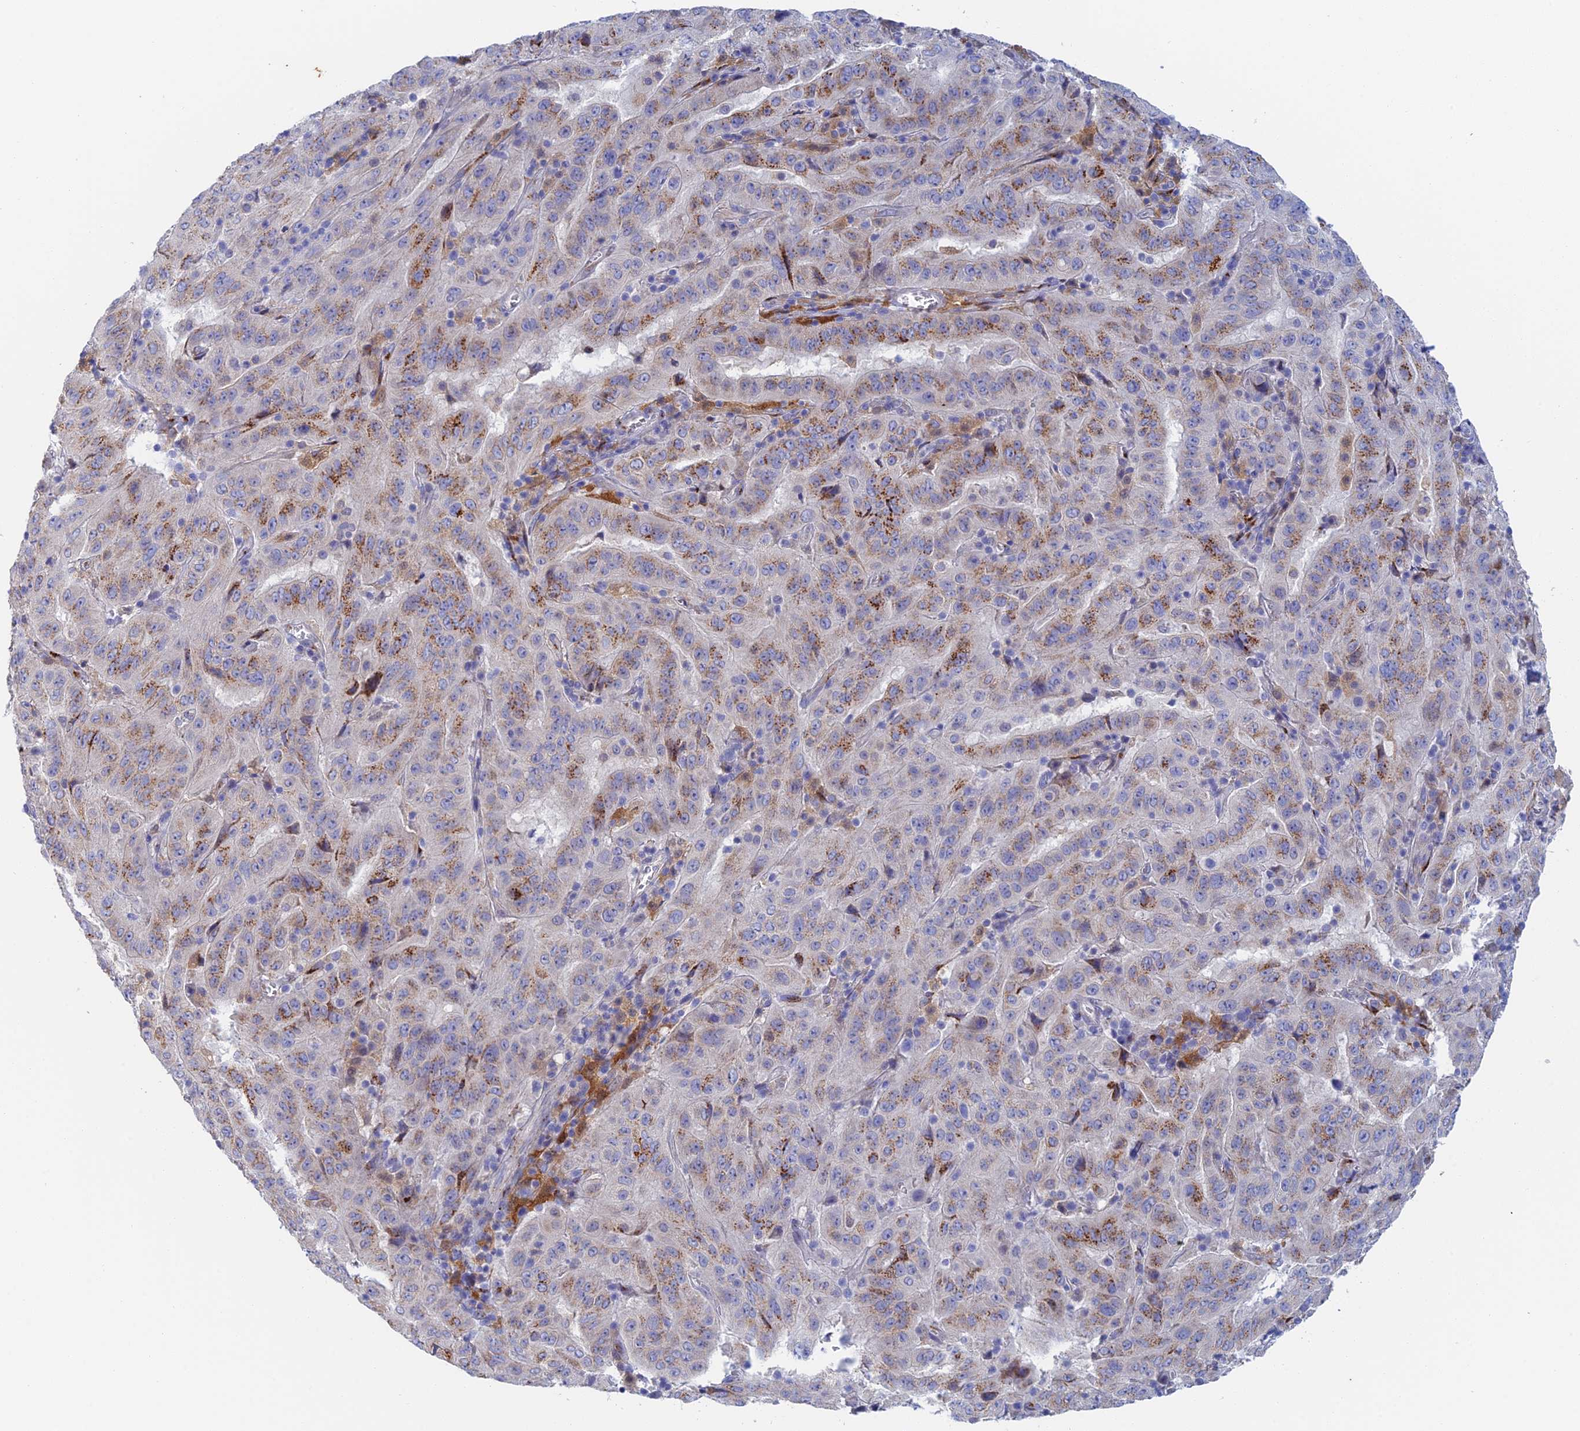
{"staining": {"intensity": "moderate", "quantity": "25%-75%", "location": "cytoplasmic/membranous"}, "tissue": "pancreatic cancer", "cell_type": "Tumor cells", "image_type": "cancer", "snomed": [{"axis": "morphology", "description": "Adenocarcinoma, NOS"}, {"axis": "topography", "description": "Pancreas"}], "caption": "Brown immunohistochemical staining in human adenocarcinoma (pancreatic) reveals moderate cytoplasmic/membranous expression in approximately 25%-75% of tumor cells. (DAB (3,3'-diaminobenzidine) IHC with brightfield microscopy, high magnification).", "gene": "SLC24A3", "patient": {"sex": "male", "age": 63}}